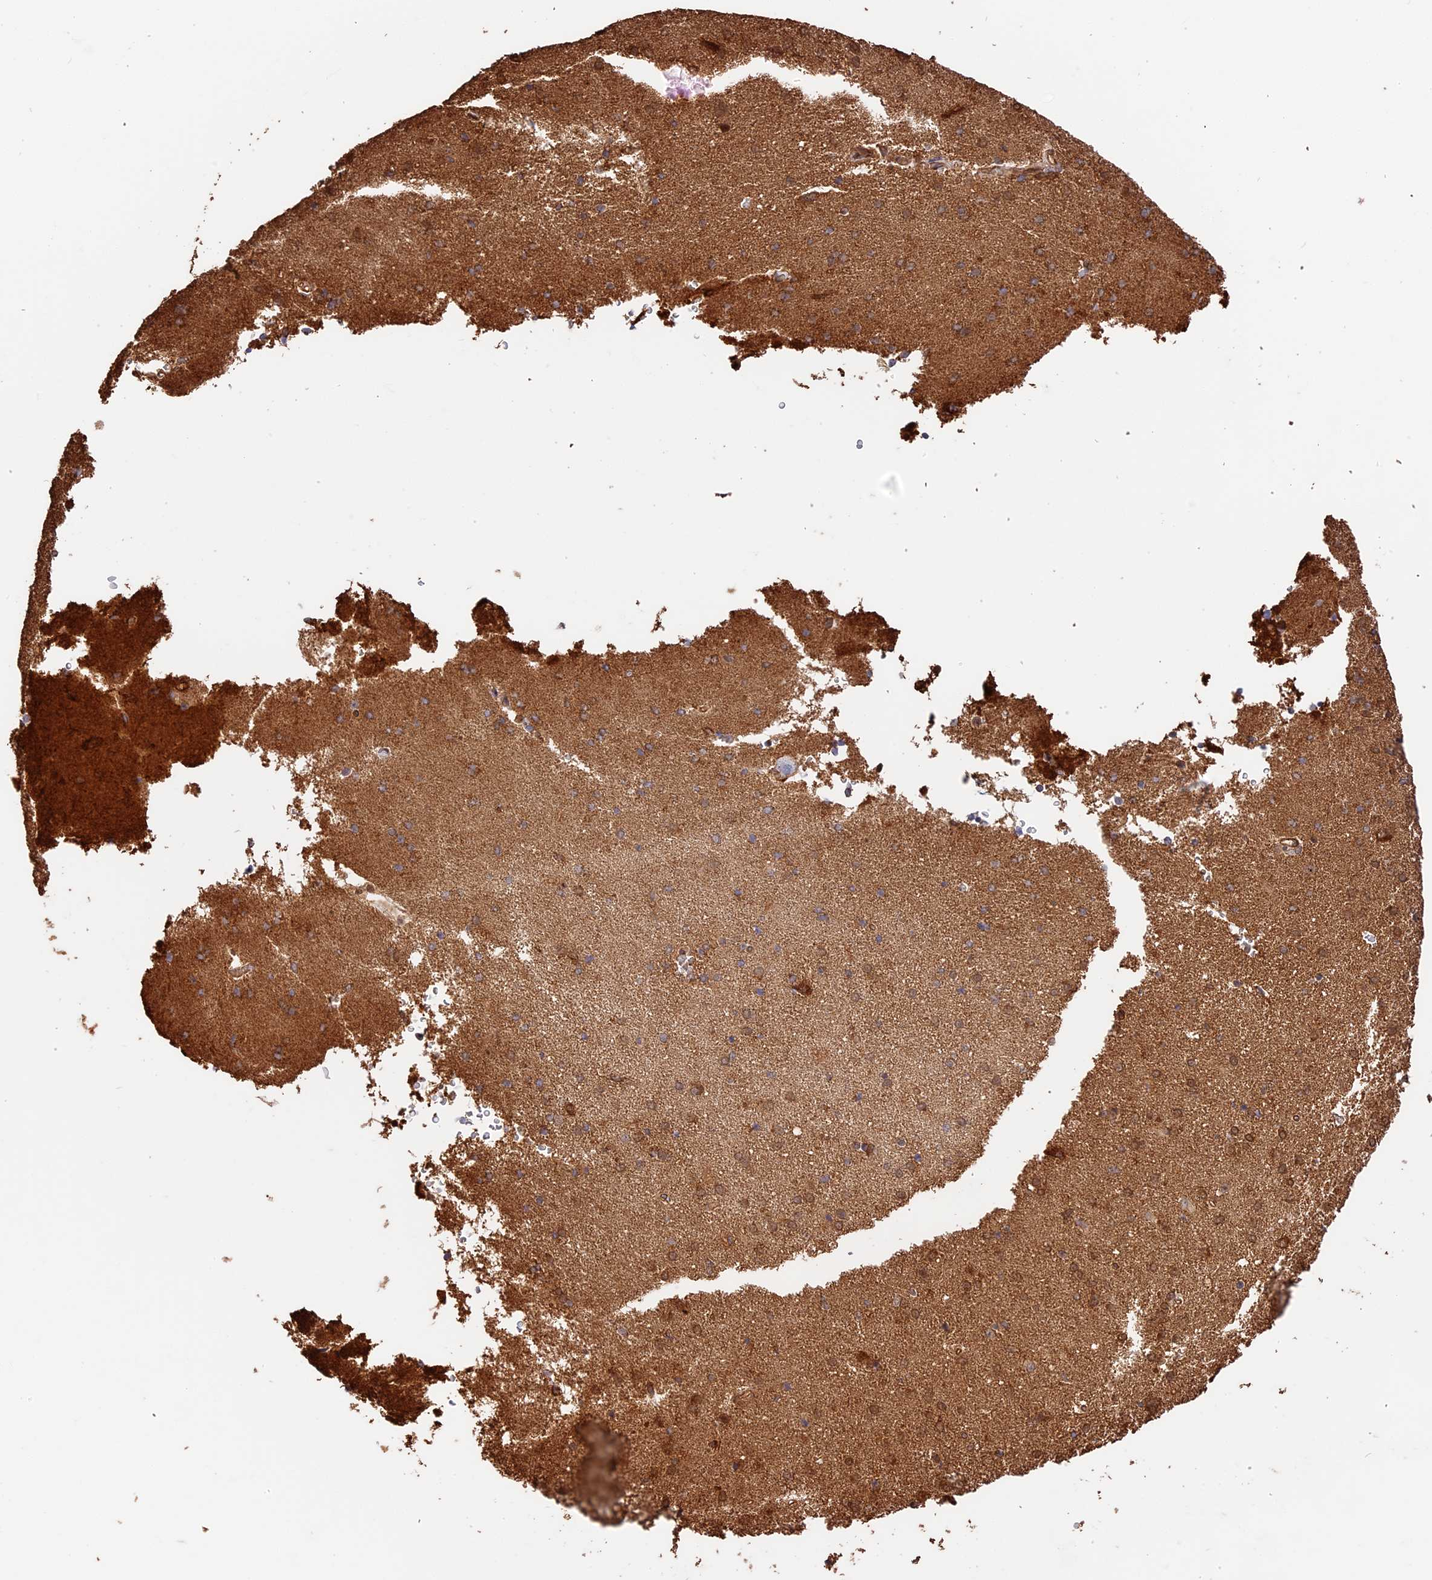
{"staining": {"intensity": "moderate", "quantity": ">75%", "location": "cytoplasmic/membranous"}, "tissue": "cerebral cortex", "cell_type": "Endothelial cells", "image_type": "normal", "snomed": [{"axis": "morphology", "description": "Normal tissue, NOS"}, {"axis": "topography", "description": "Cerebral cortex"}], "caption": "The photomicrograph shows a brown stain indicating the presence of a protein in the cytoplasmic/membranous of endothelial cells in cerebral cortex. (brown staining indicates protein expression, while blue staining denotes nuclei).", "gene": "PPP1R37", "patient": {"sex": "male", "age": 62}}